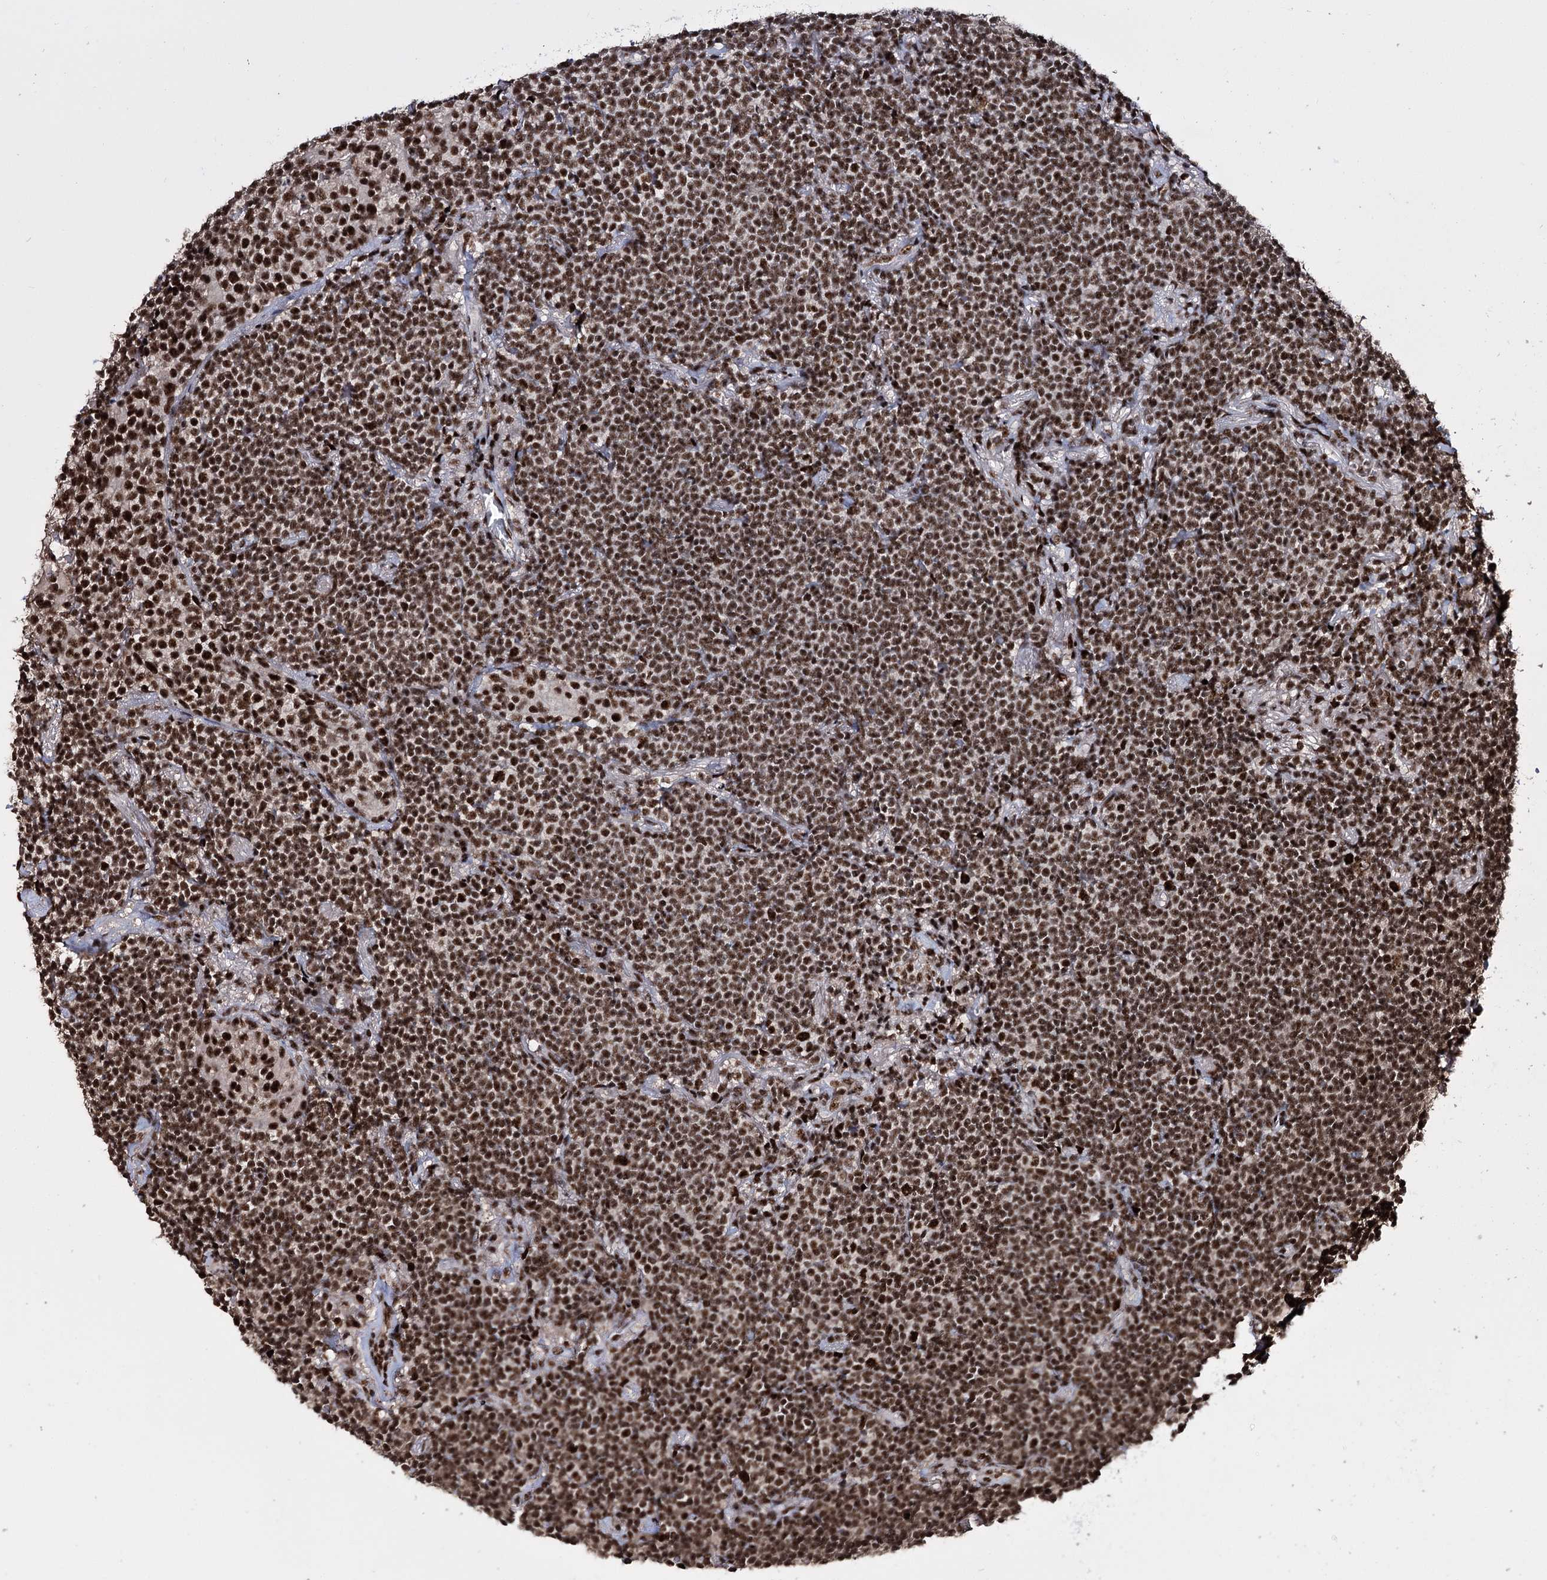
{"staining": {"intensity": "strong", "quantity": ">75%", "location": "nuclear"}, "tissue": "lymphoma", "cell_type": "Tumor cells", "image_type": "cancer", "snomed": [{"axis": "morphology", "description": "Malignant lymphoma, non-Hodgkin's type, Low grade"}, {"axis": "topography", "description": "Lung"}], "caption": "Lymphoma stained with a protein marker reveals strong staining in tumor cells.", "gene": "PRPF40A", "patient": {"sex": "female", "age": 71}}